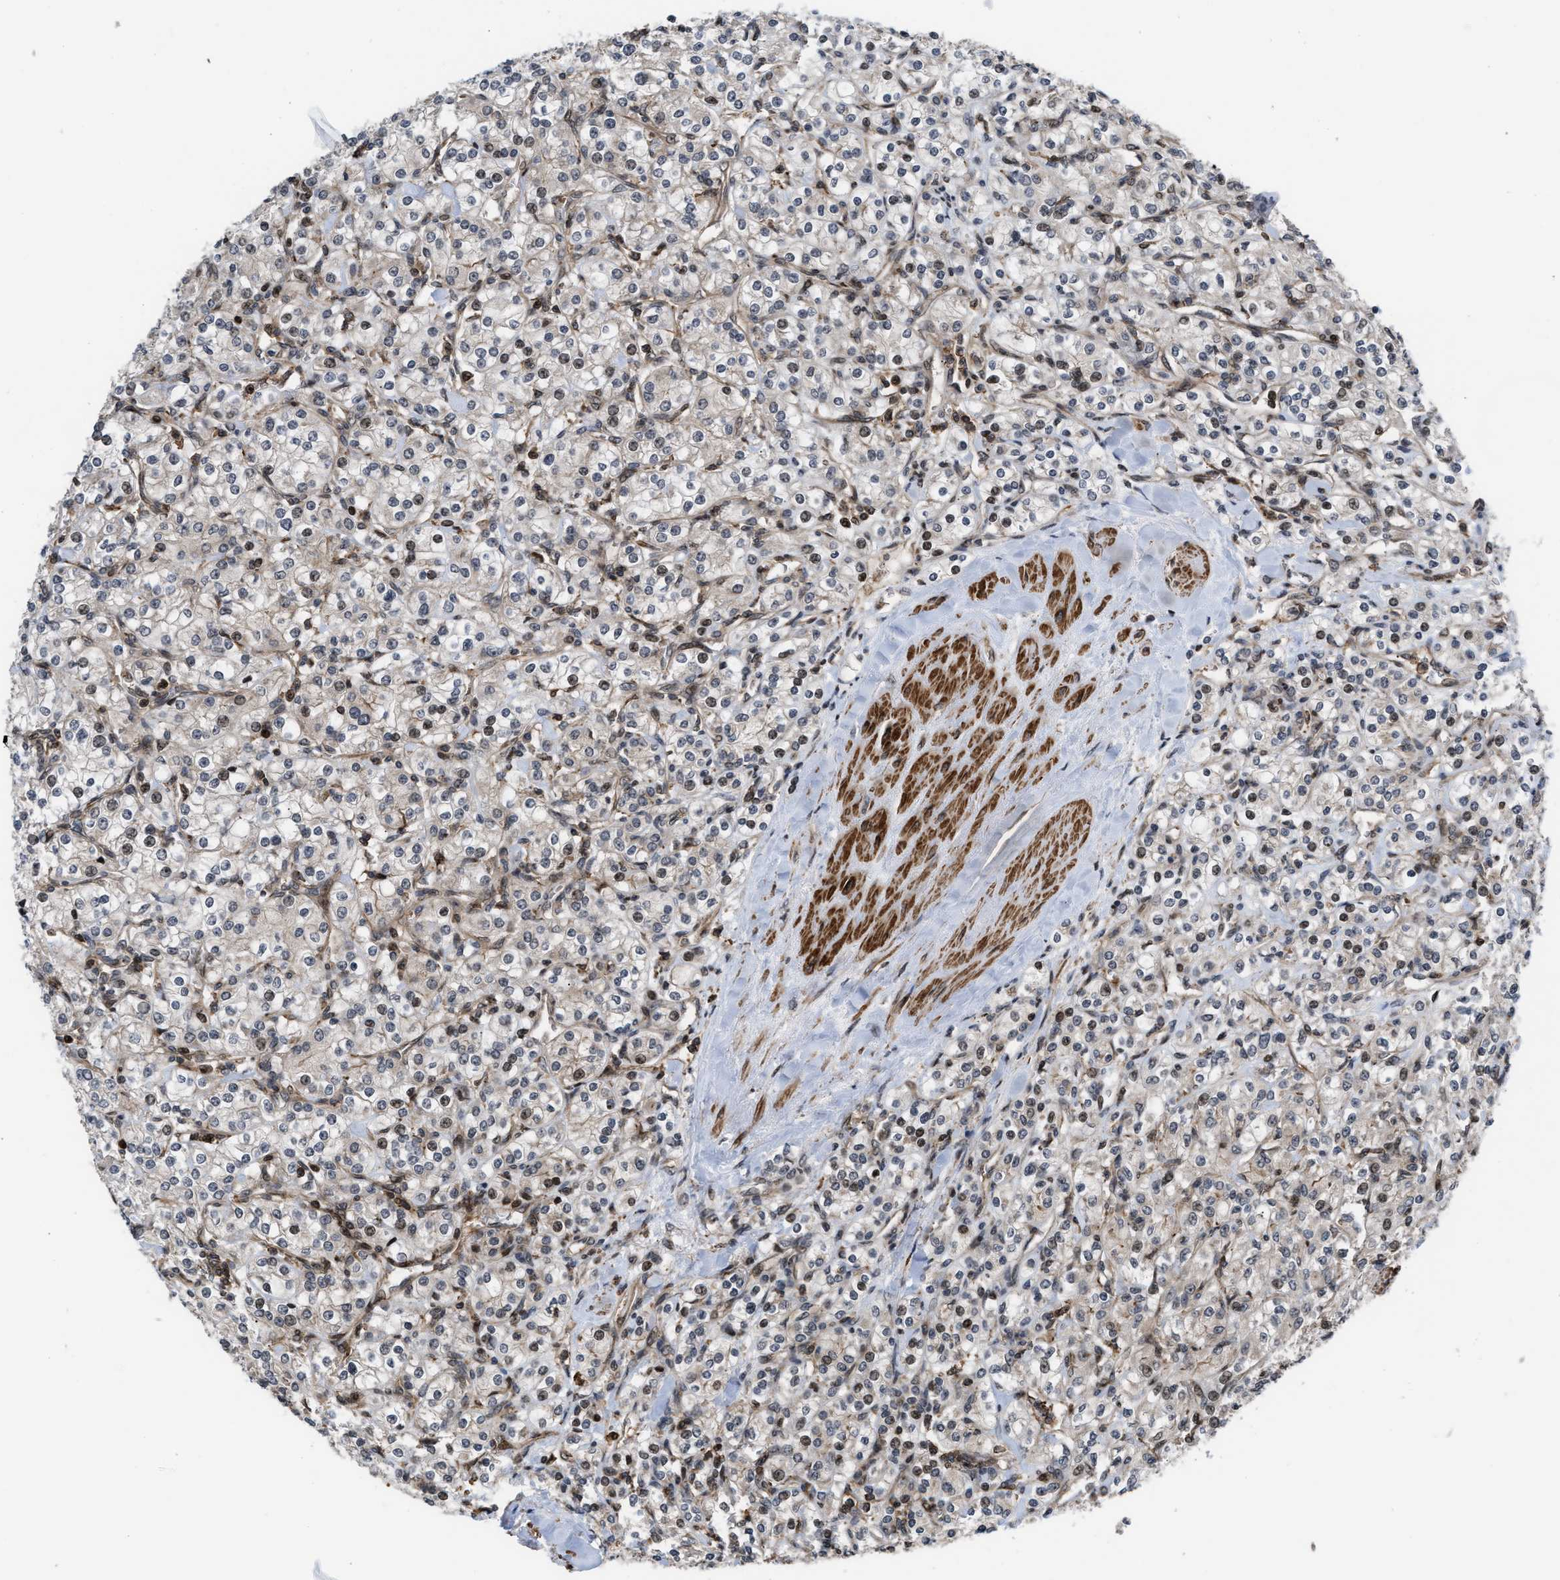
{"staining": {"intensity": "weak", "quantity": "<25%", "location": "nuclear"}, "tissue": "renal cancer", "cell_type": "Tumor cells", "image_type": "cancer", "snomed": [{"axis": "morphology", "description": "Adenocarcinoma, NOS"}, {"axis": "topography", "description": "Kidney"}], "caption": "Immunohistochemistry (IHC) of human renal adenocarcinoma reveals no positivity in tumor cells.", "gene": "STAU2", "patient": {"sex": "male", "age": 77}}